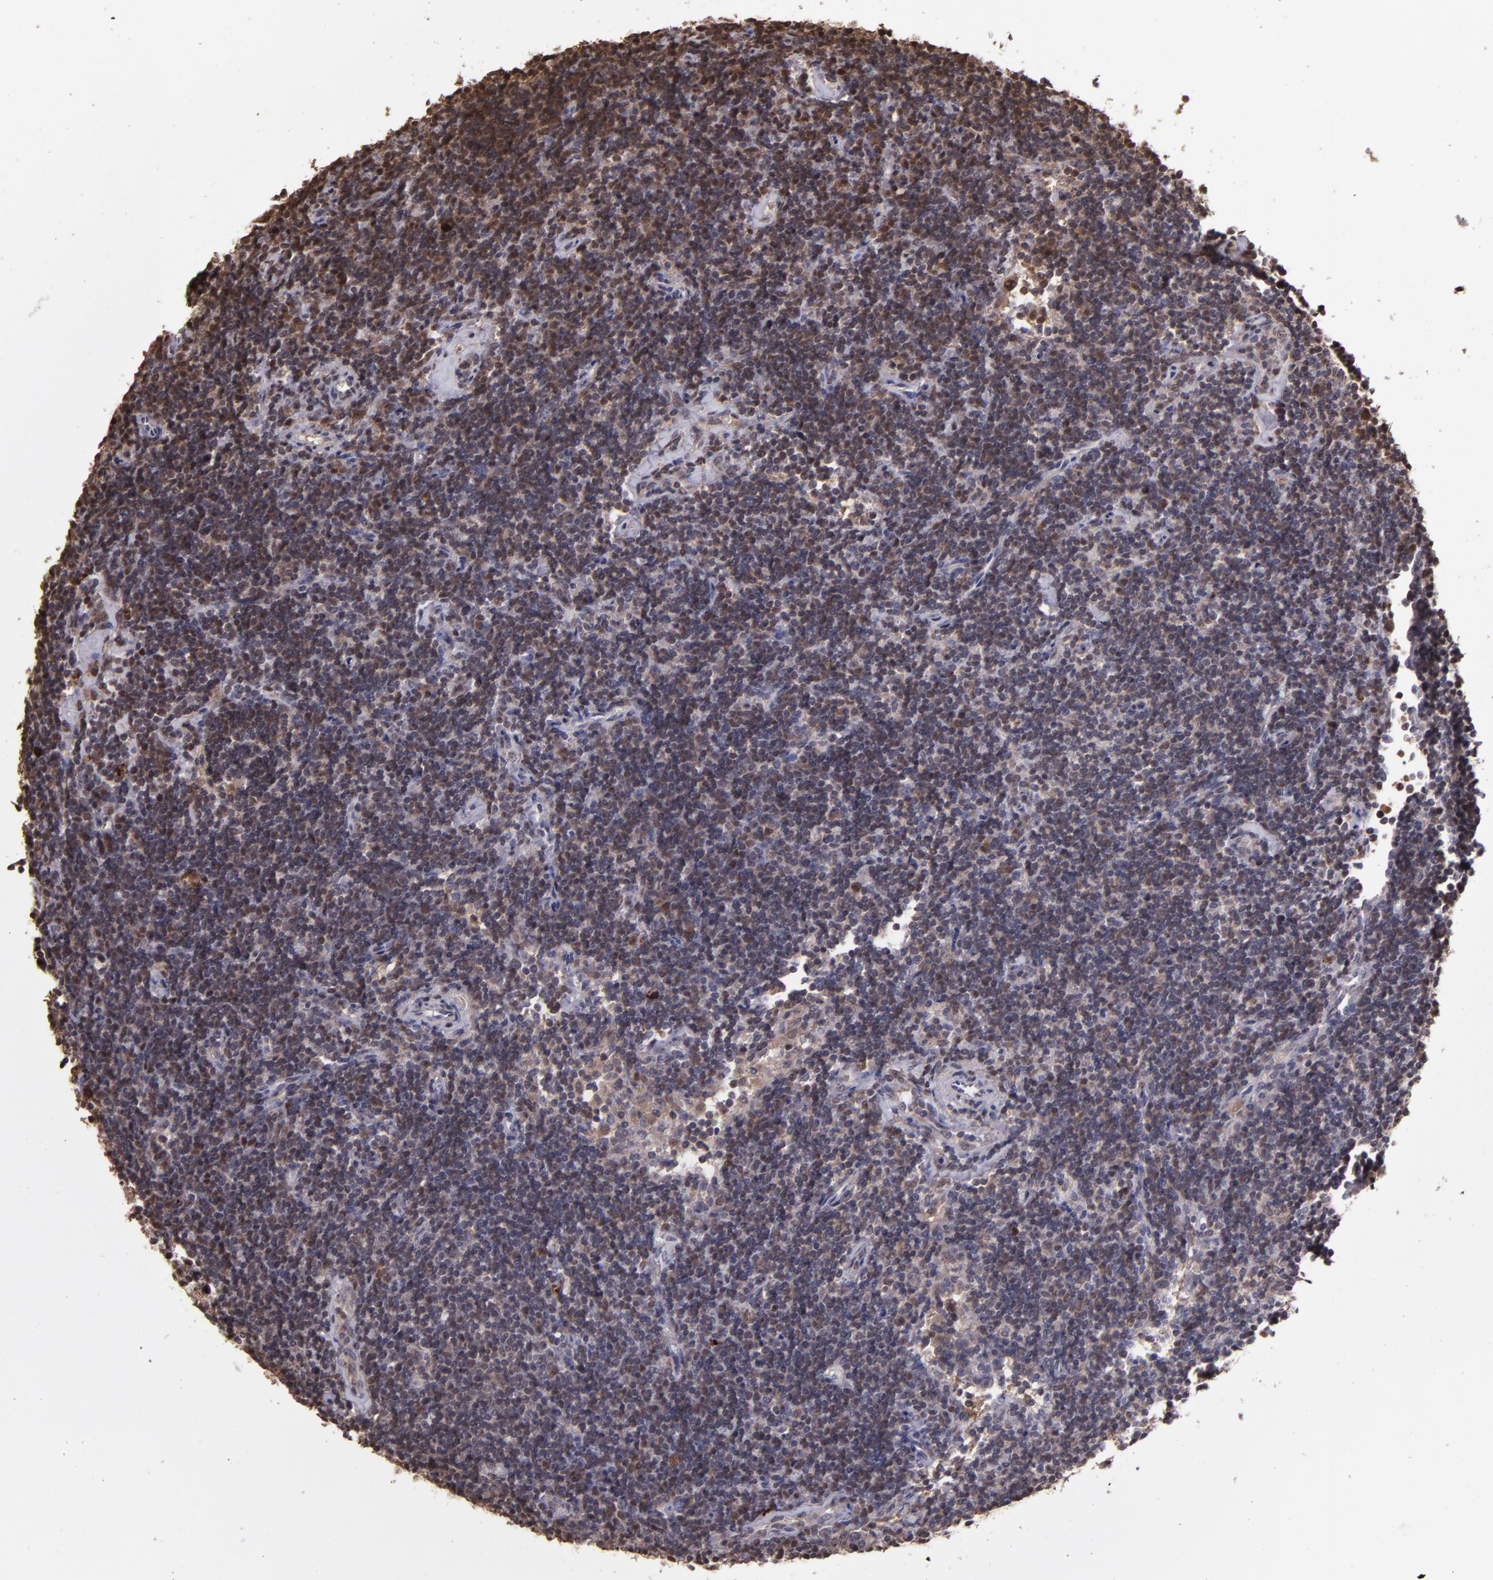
{"staining": {"intensity": "weak", "quantity": "<25%", "location": "cytoplasmic/membranous,nuclear"}, "tissue": "lymphoma", "cell_type": "Tumor cells", "image_type": "cancer", "snomed": [{"axis": "morphology", "description": "Malignant lymphoma, non-Hodgkin's type, Low grade"}, {"axis": "topography", "description": "Lymph node"}], "caption": "Immunohistochemistry (IHC) of human lymphoma shows no staining in tumor cells.", "gene": "SERPINF2", "patient": {"sex": "male", "age": 70}}